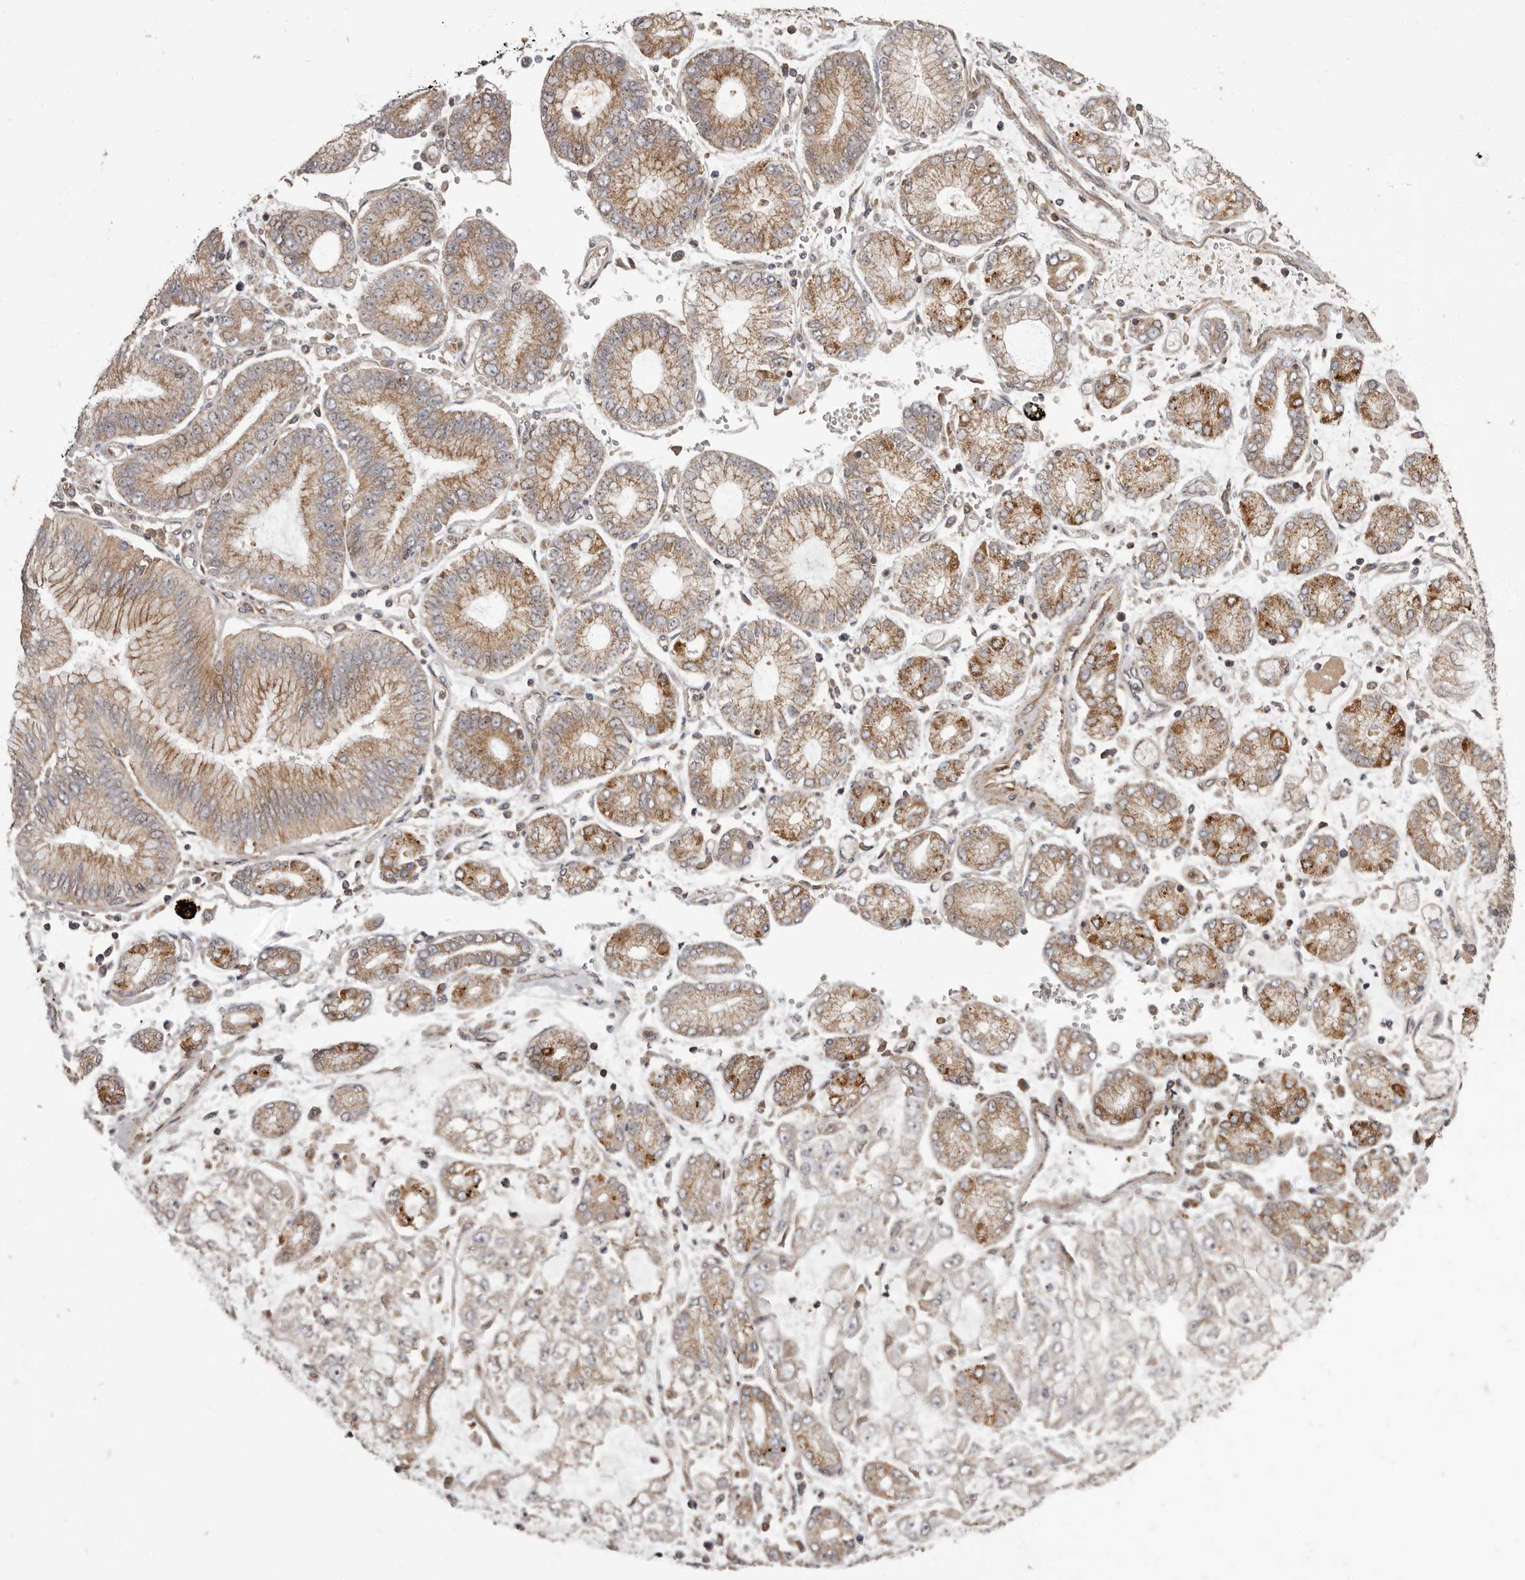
{"staining": {"intensity": "negative", "quantity": "none", "location": "none"}, "tissue": "stomach cancer", "cell_type": "Tumor cells", "image_type": "cancer", "snomed": [{"axis": "morphology", "description": "Adenocarcinoma, NOS"}, {"axis": "topography", "description": "Stomach"}], "caption": "Tumor cells are negative for brown protein staining in stomach cancer. (DAB immunohistochemistry with hematoxylin counter stain).", "gene": "ADCY2", "patient": {"sex": "male", "age": 76}}